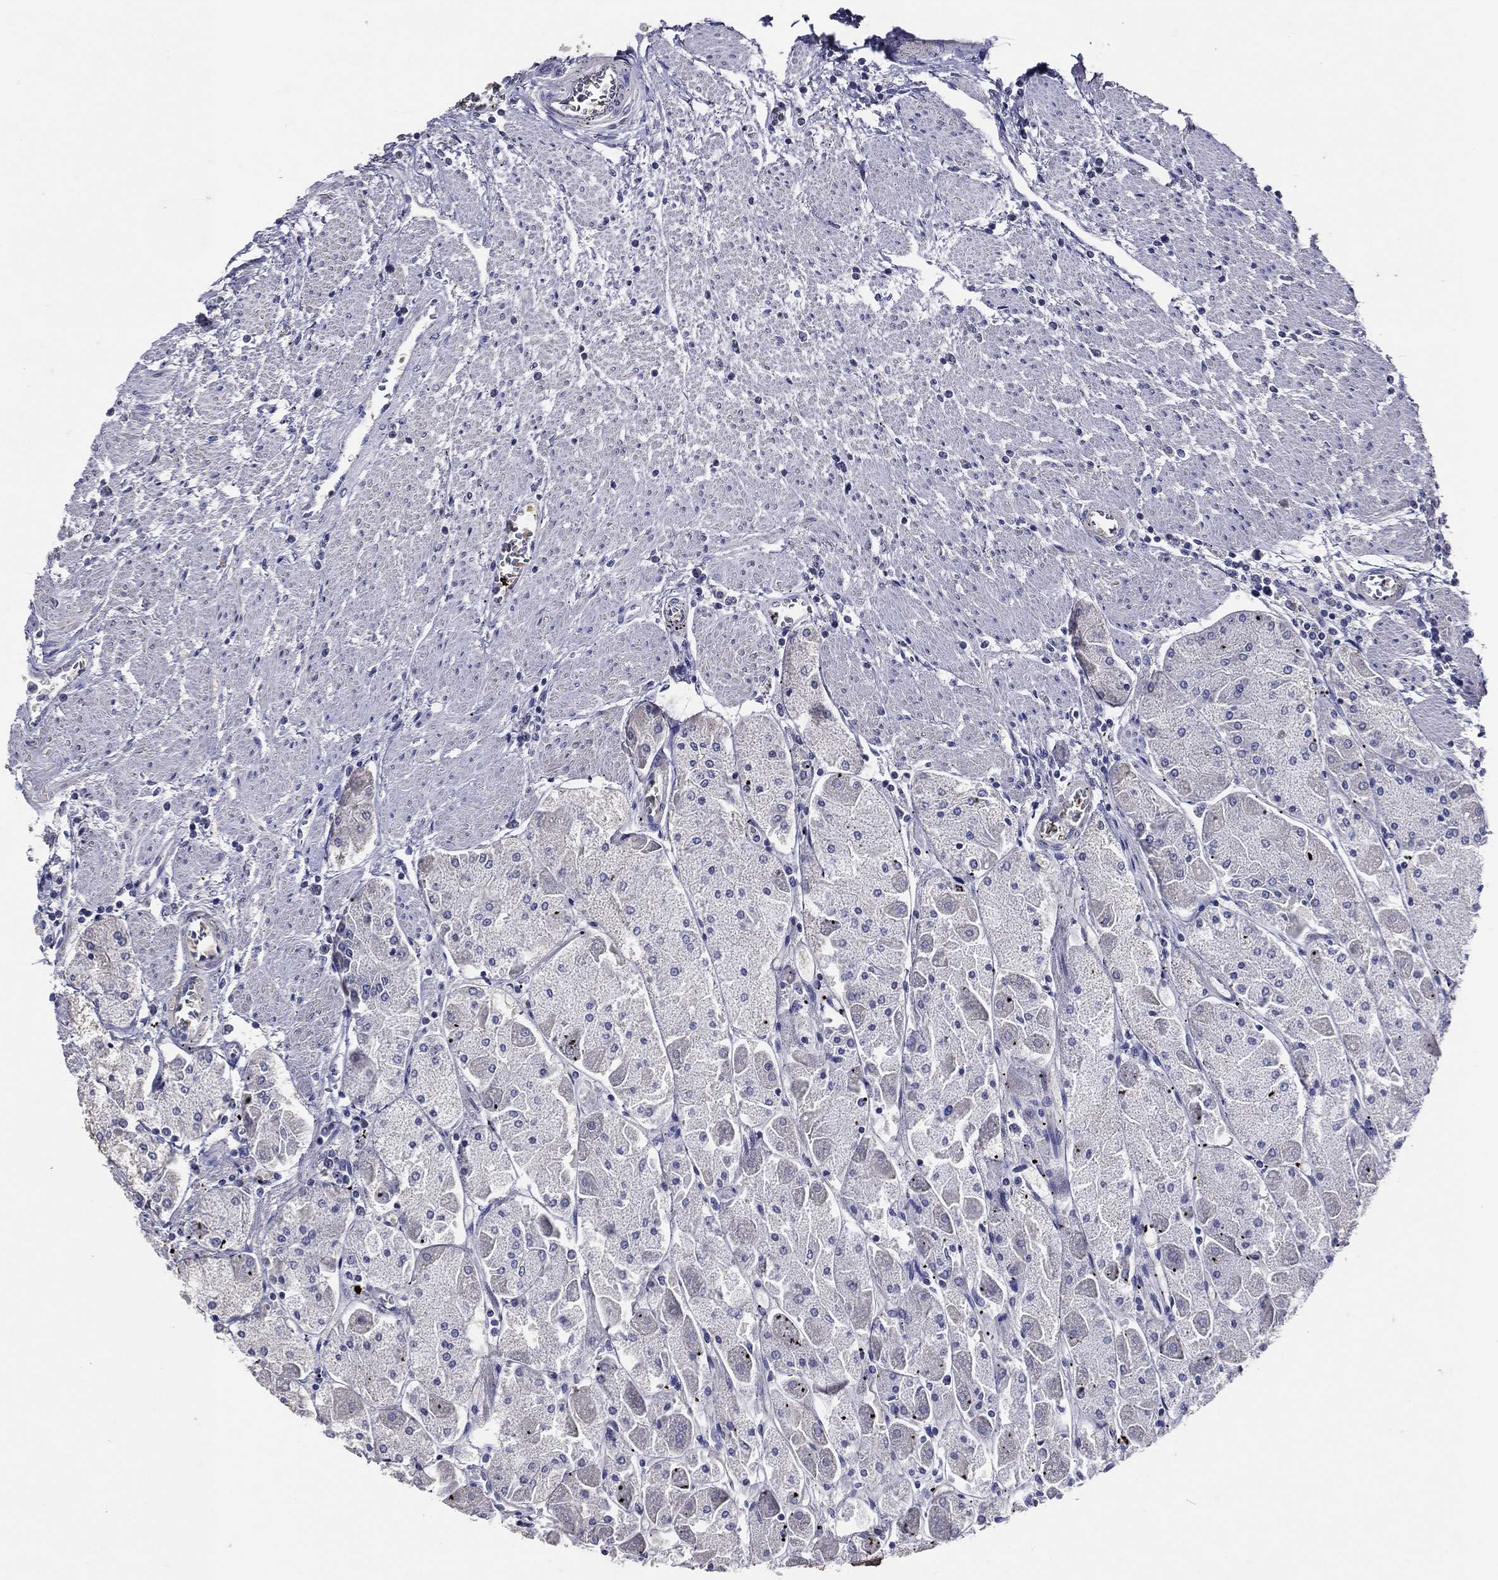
{"staining": {"intensity": "negative", "quantity": "none", "location": "none"}, "tissue": "stomach", "cell_type": "Glandular cells", "image_type": "normal", "snomed": [{"axis": "morphology", "description": "Normal tissue, NOS"}, {"axis": "topography", "description": "Stomach"}], "caption": "This is an immunohistochemistry histopathology image of benign human stomach. There is no staining in glandular cells.", "gene": "TGM1", "patient": {"sex": "male", "age": 70}}